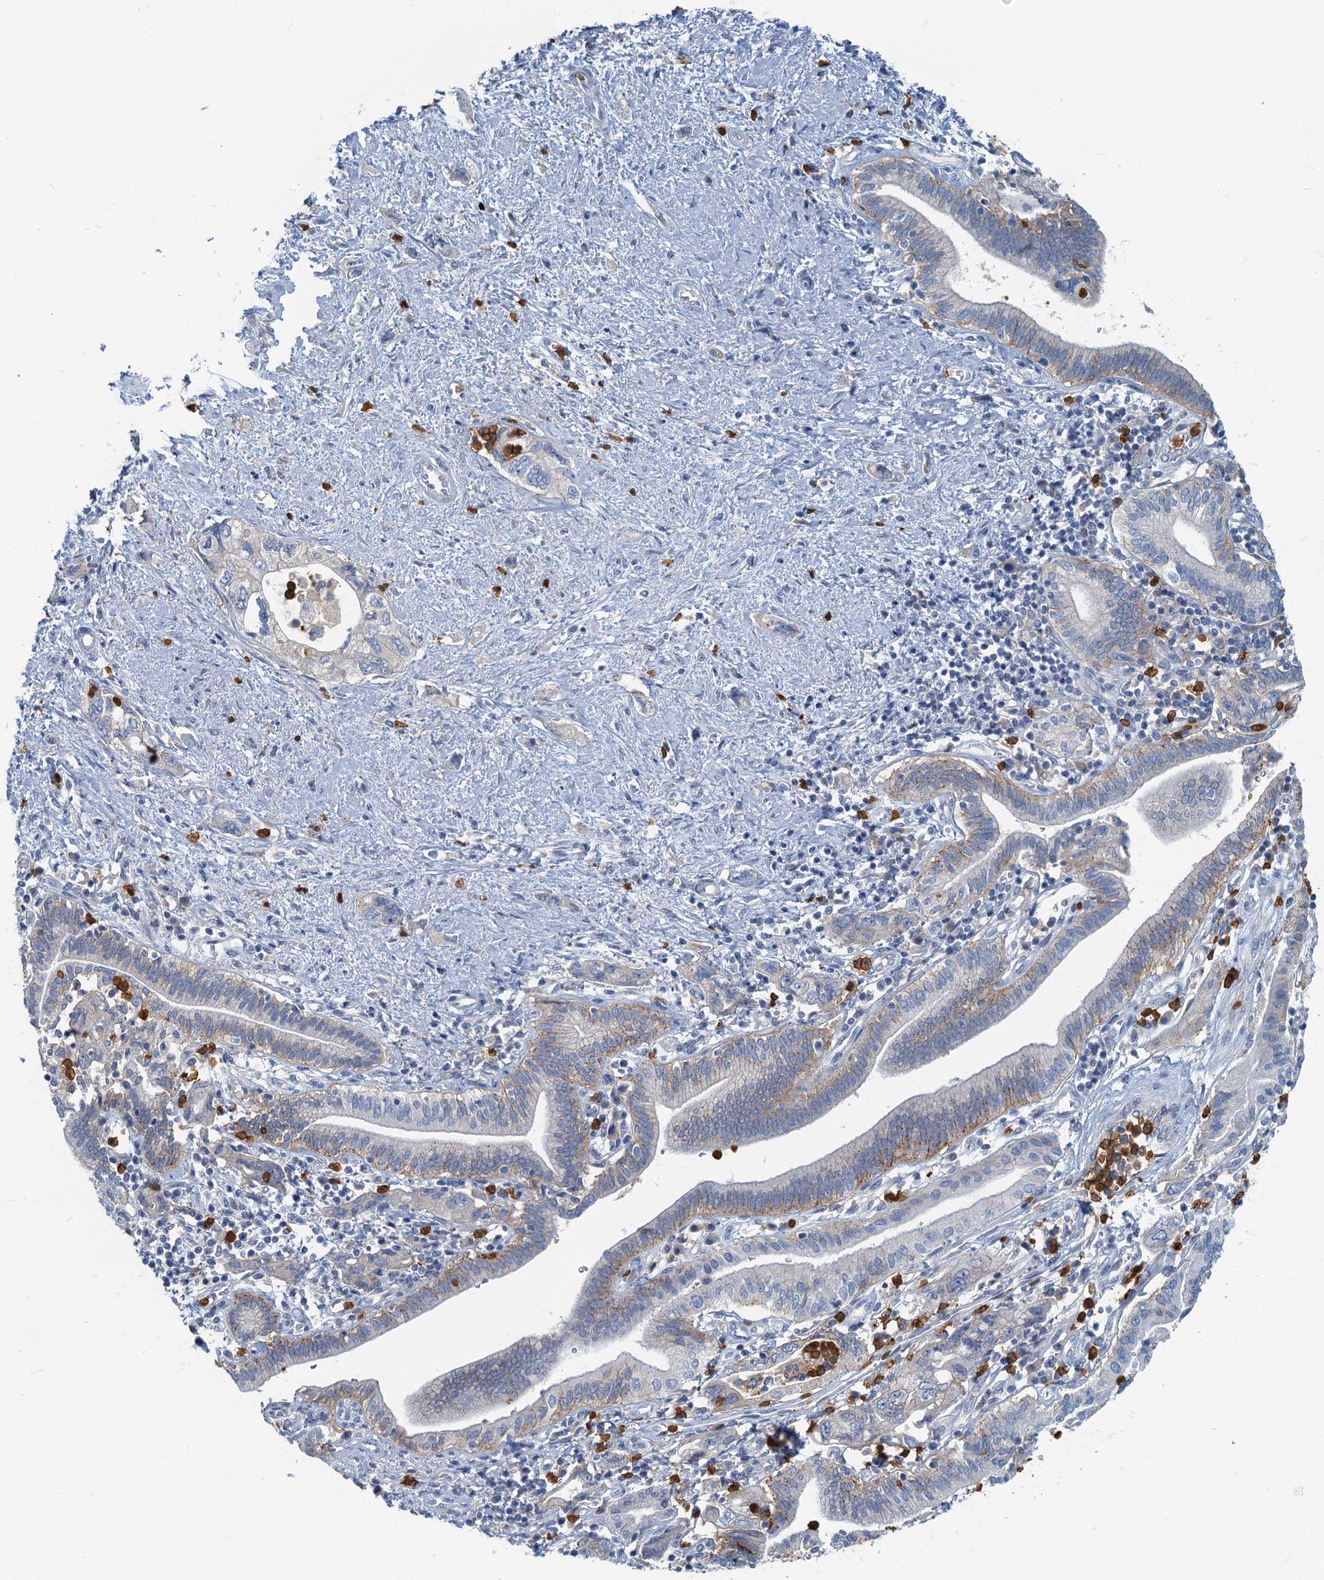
{"staining": {"intensity": "moderate", "quantity": "<25%", "location": "cytoplasmic/membranous"}, "tissue": "pancreatic cancer", "cell_type": "Tumor cells", "image_type": "cancer", "snomed": [{"axis": "morphology", "description": "Adenocarcinoma, NOS"}, {"axis": "topography", "description": "Pancreas"}], "caption": "Pancreatic adenocarcinoma stained with immunohistochemistry exhibits moderate cytoplasmic/membranous expression in approximately <25% of tumor cells. The staining is performed using DAB (3,3'-diaminobenzidine) brown chromogen to label protein expression. The nuclei are counter-stained blue using hematoxylin.", "gene": "ANKDD1A", "patient": {"sex": "female", "age": 73}}